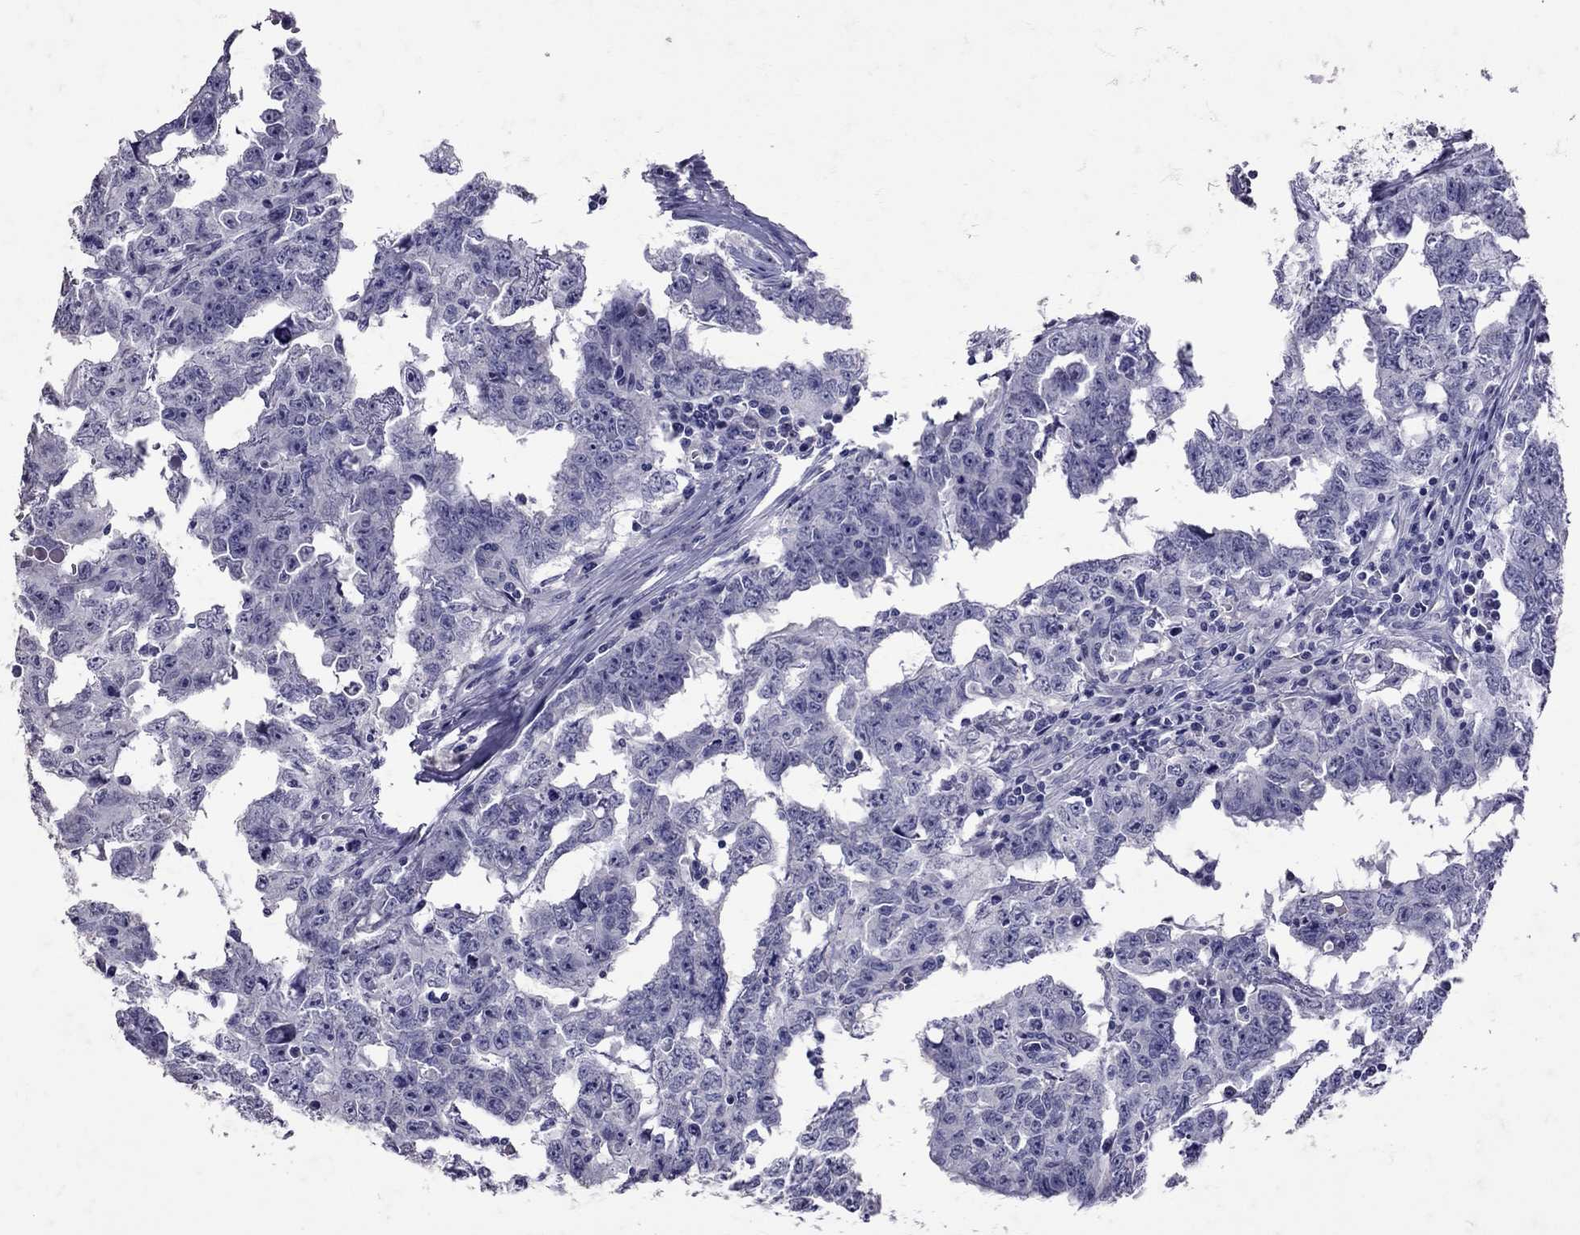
{"staining": {"intensity": "negative", "quantity": "none", "location": "none"}, "tissue": "testis cancer", "cell_type": "Tumor cells", "image_type": "cancer", "snomed": [{"axis": "morphology", "description": "Carcinoma, Embryonal, NOS"}, {"axis": "topography", "description": "Testis"}], "caption": "Testis cancer (embryonal carcinoma) stained for a protein using immunohistochemistry (IHC) exhibits no positivity tumor cells.", "gene": "SST", "patient": {"sex": "male", "age": 22}}